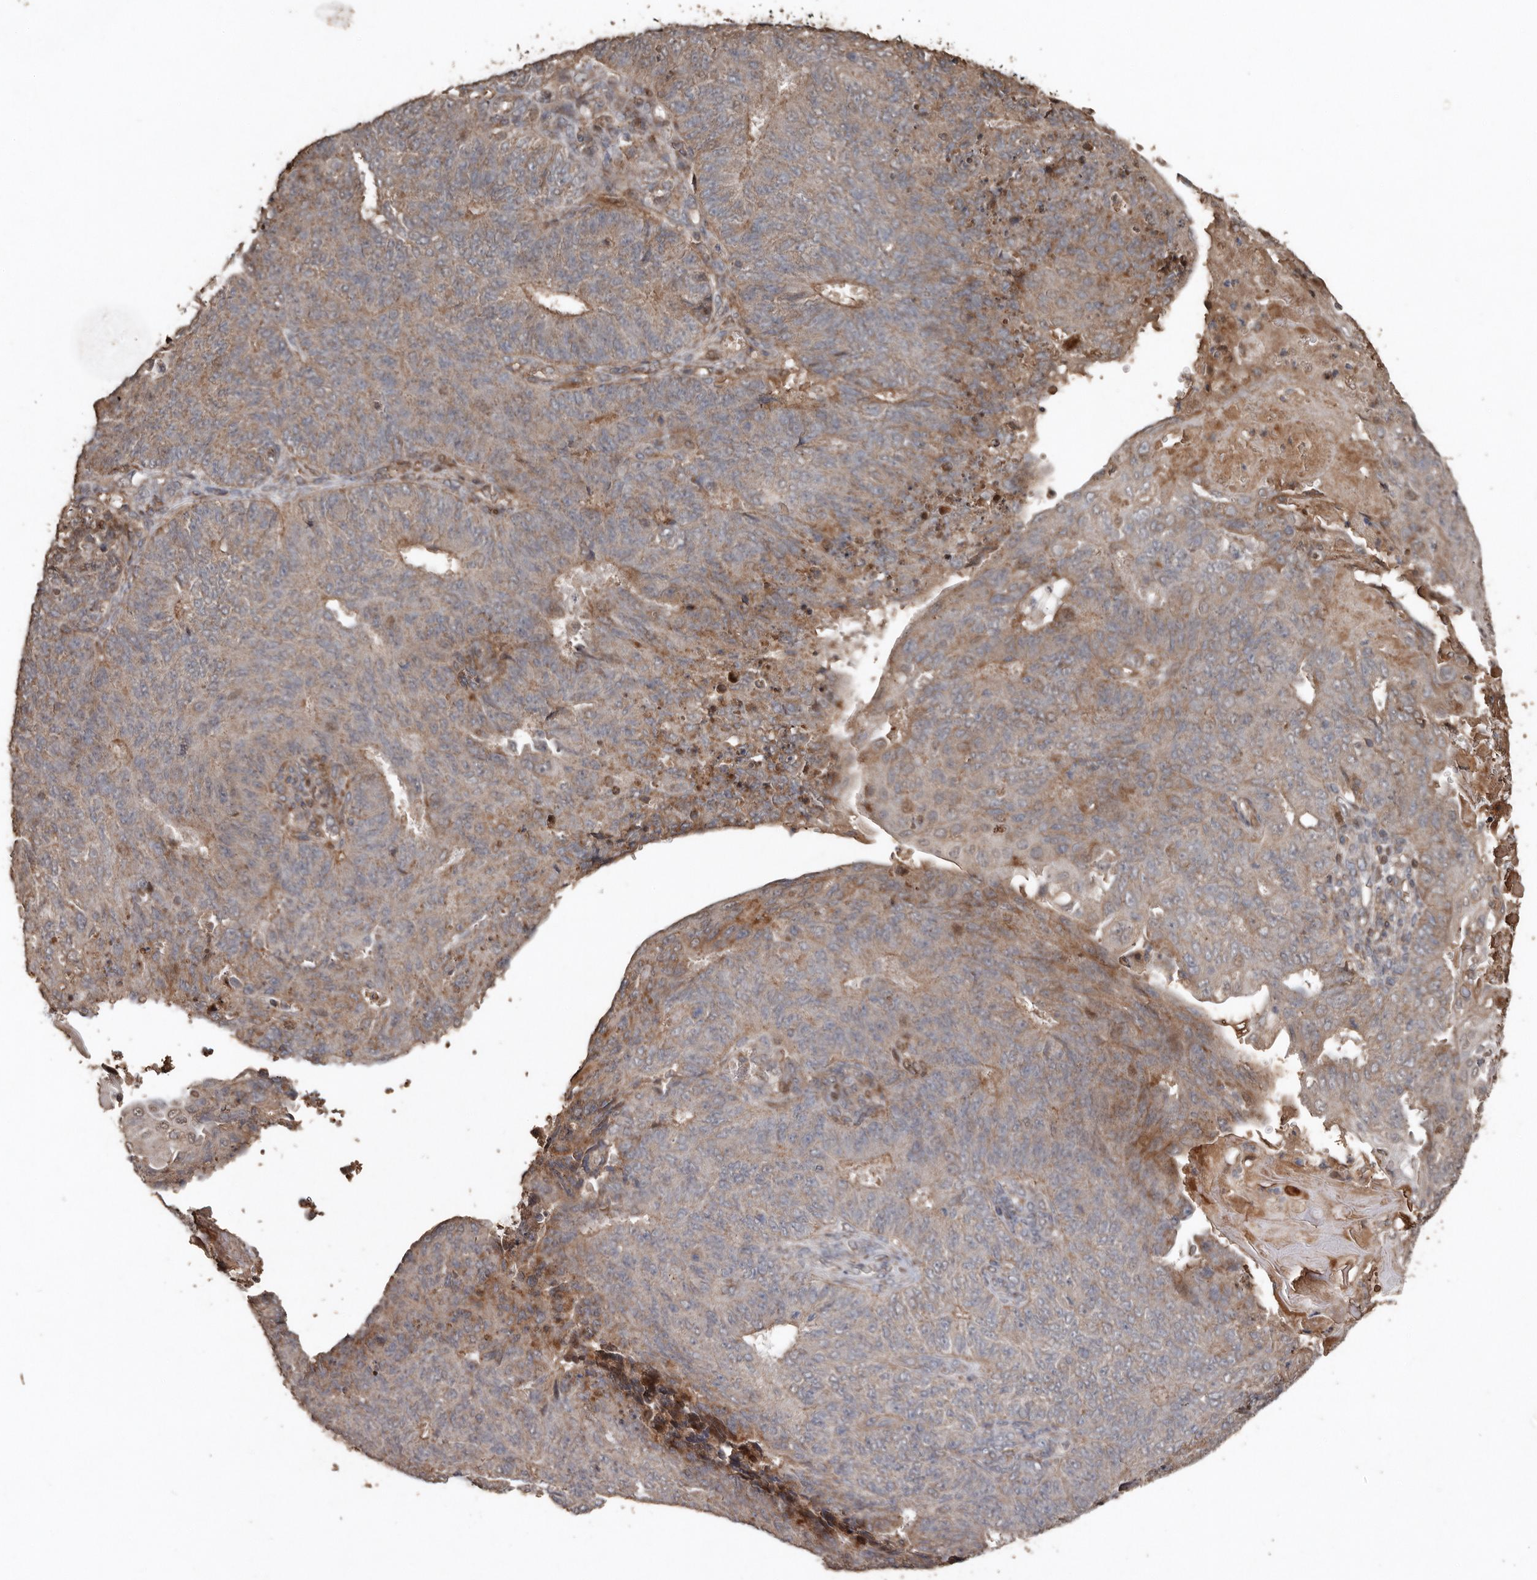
{"staining": {"intensity": "moderate", "quantity": "<25%", "location": "cytoplasmic/membranous"}, "tissue": "endometrial cancer", "cell_type": "Tumor cells", "image_type": "cancer", "snomed": [{"axis": "morphology", "description": "Adenocarcinoma, NOS"}, {"axis": "topography", "description": "Endometrium"}], "caption": "IHC staining of endometrial cancer (adenocarcinoma), which displays low levels of moderate cytoplasmic/membranous expression in approximately <25% of tumor cells indicating moderate cytoplasmic/membranous protein positivity. The staining was performed using DAB (brown) for protein detection and nuclei were counterstained in hematoxylin (blue).", "gene": "RANBP17", "patient": {"sex": "female", "age": 32}}